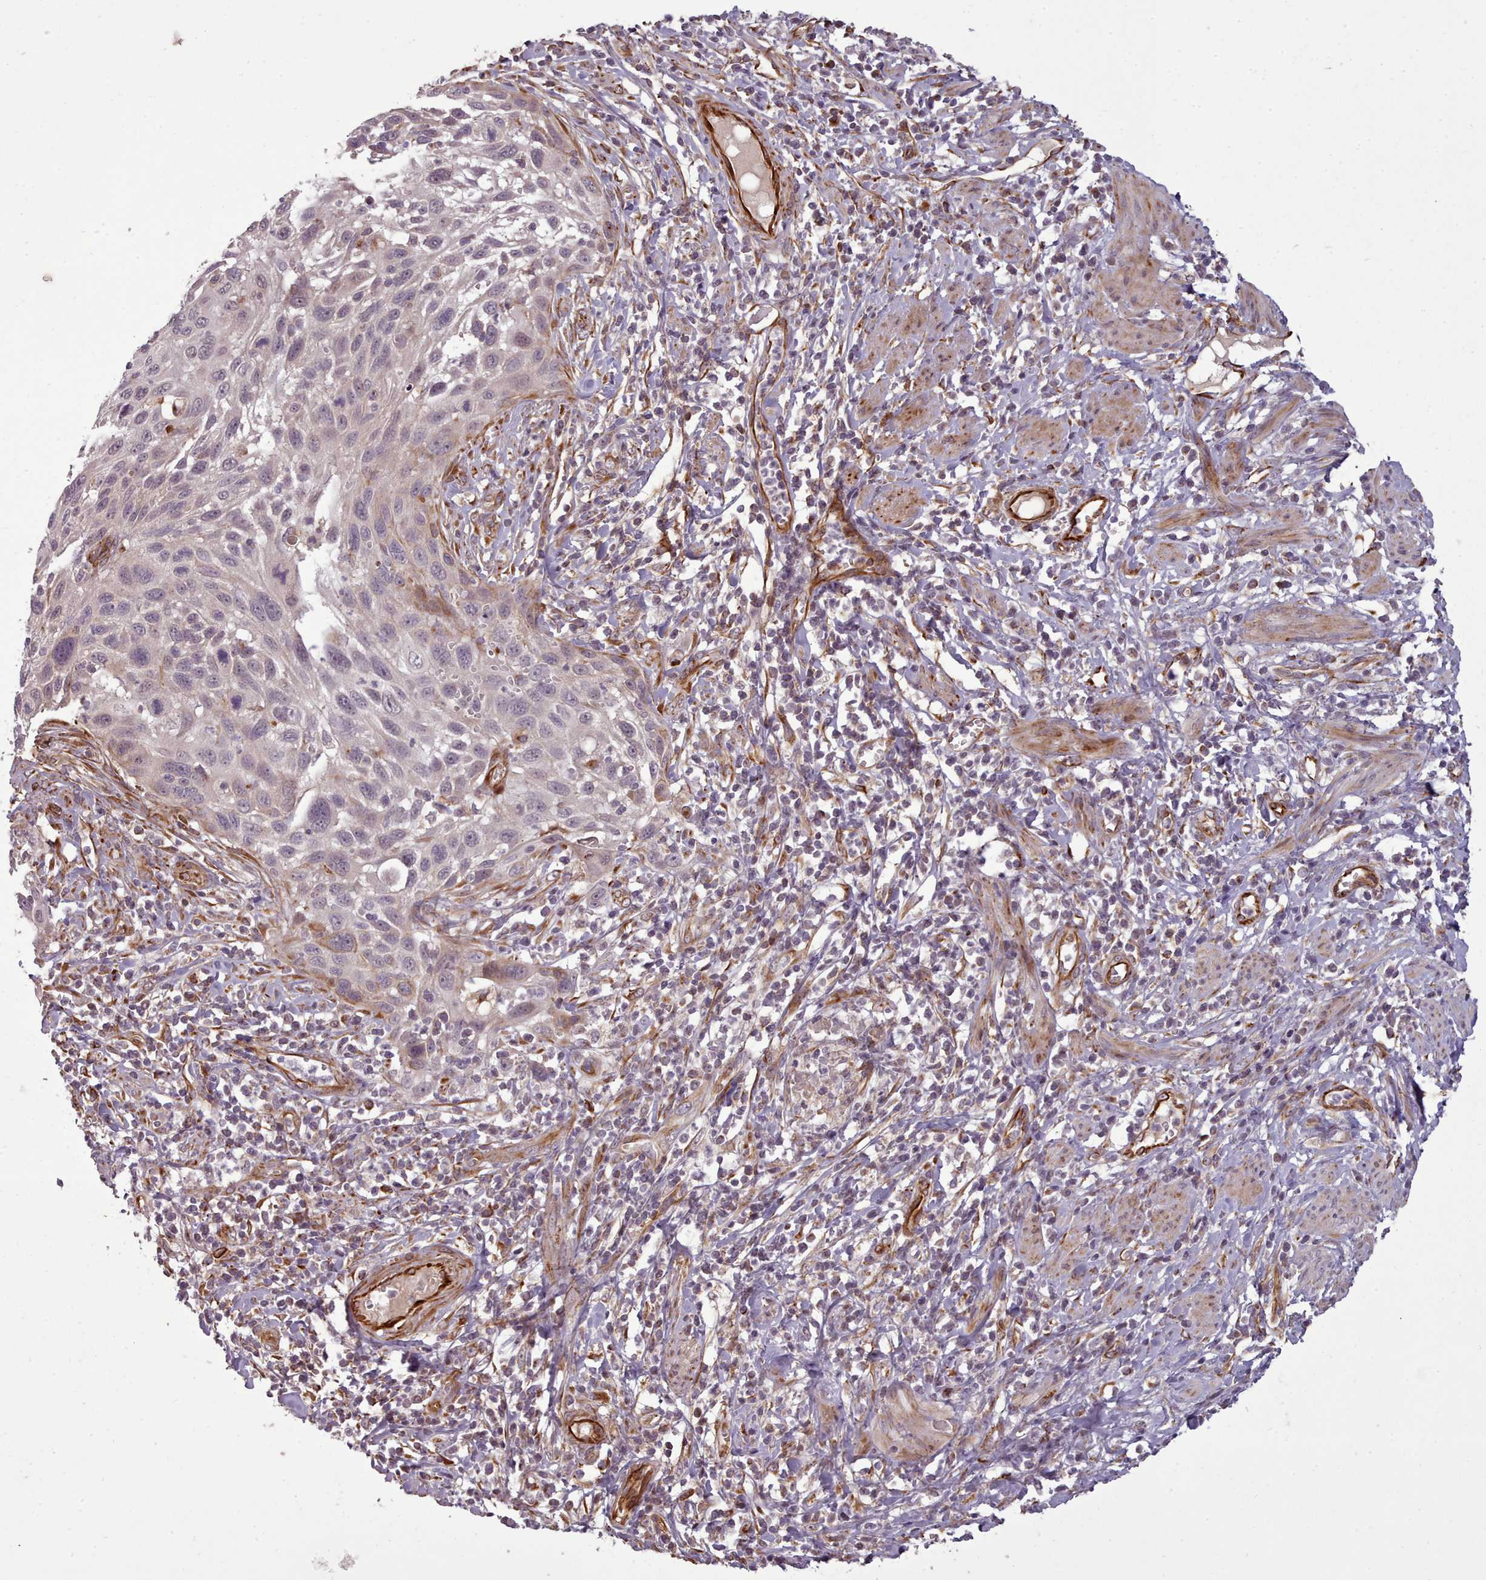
{"staining": {"intensity": "negative", "quantity": "none", "location": "none"}, "tissue": "cervical cancer", "cell_type": "Tumor cells", "image_type": "cancer", "snomed": [{"axis": "morphology", "description": "Squamous cell carcinoma, NOS"}, {"axis": "topography", "description": "Cervix"}], "caption": "Squamous cell carcinoma (cervical) was stained to show a protein in brown. There is no significant positivity in tumor cells.", "gene": "GBGT1", "patient": {"sex": "female", "age": 70}}